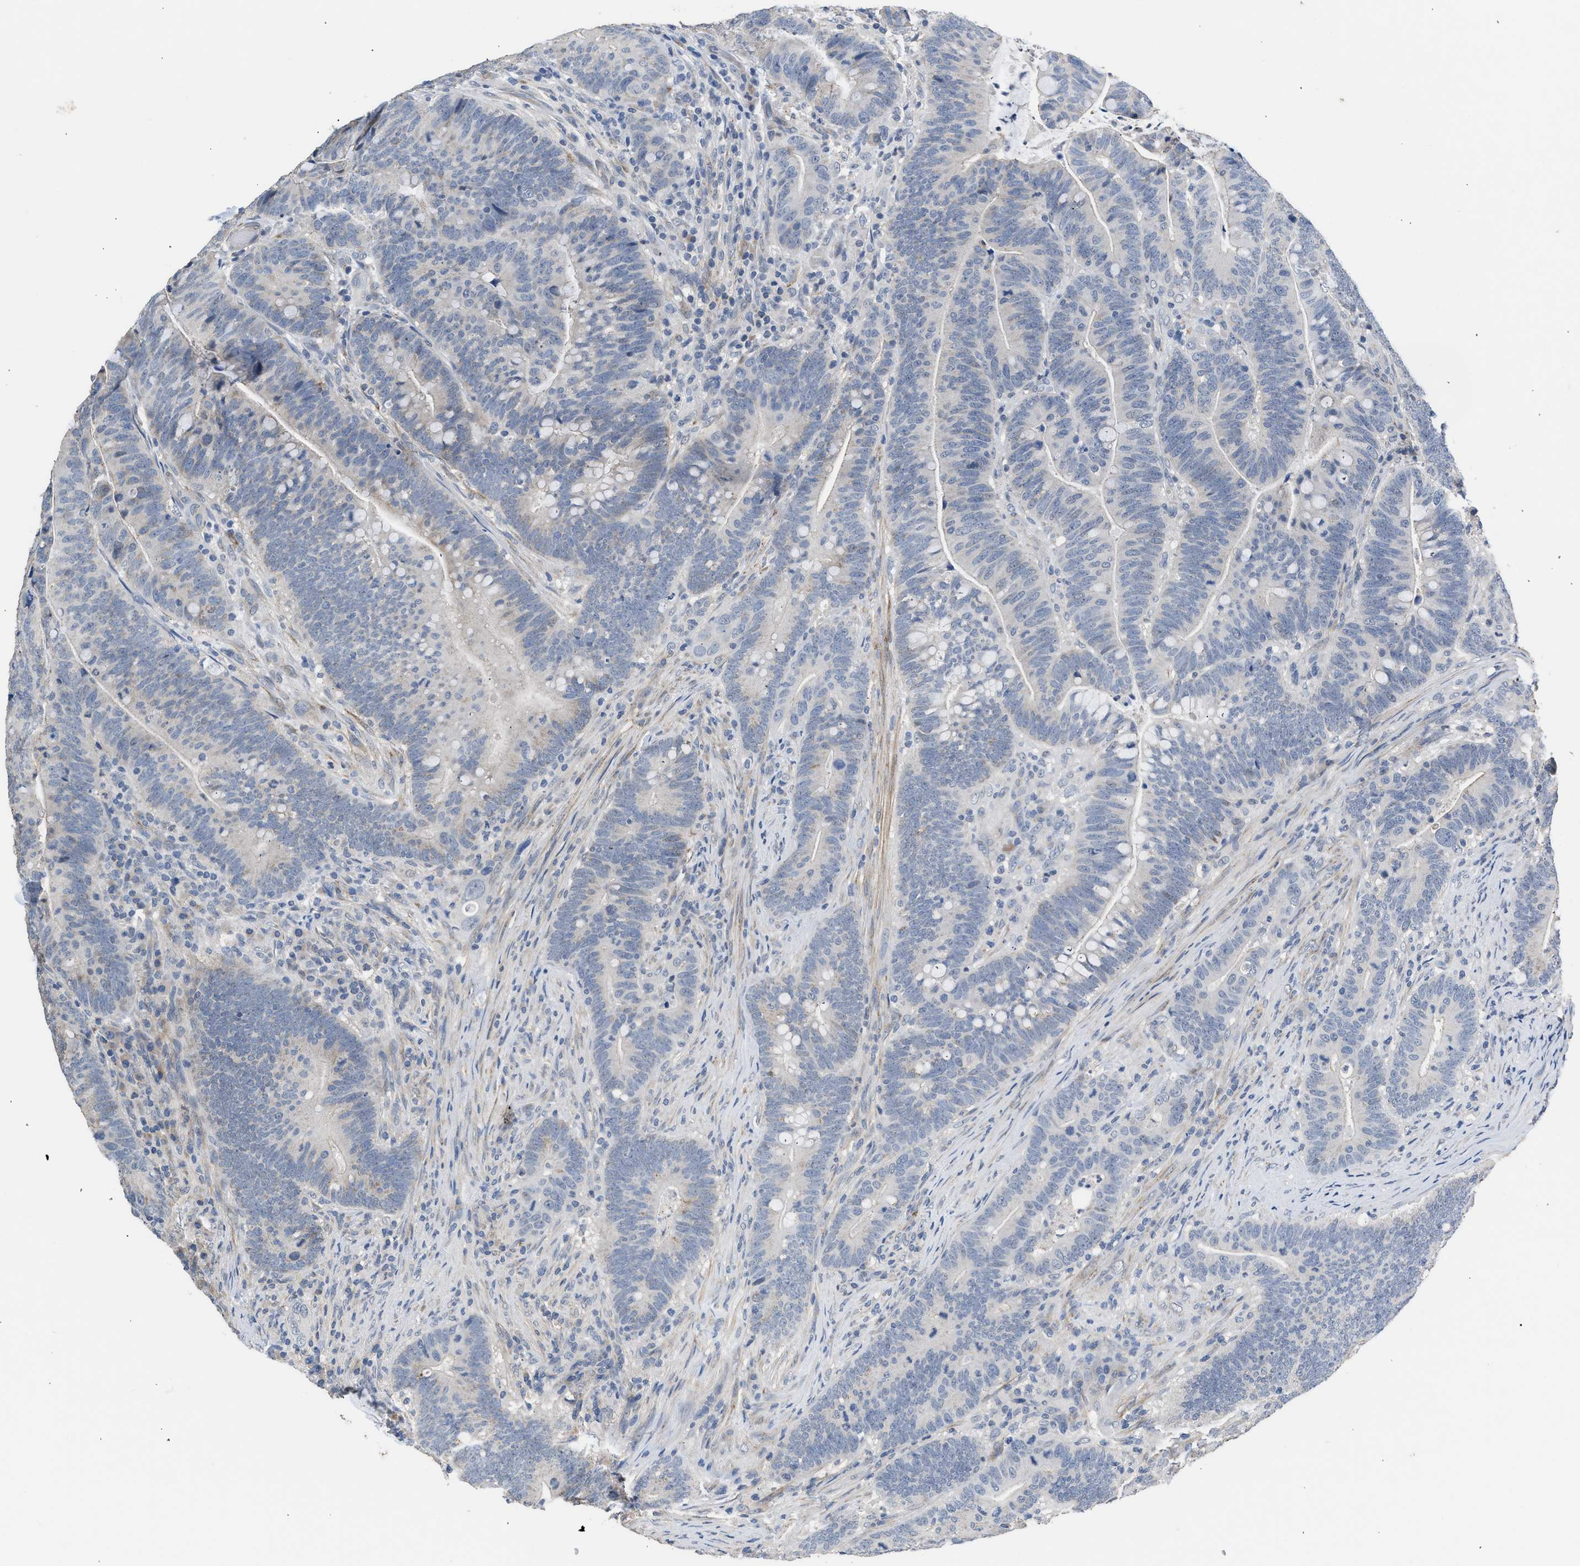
{"staining": {"intensity": "negative", "quantity": "none", "location": "none"}, "tissue": "colorectal cancer", "cell_type": "Tumor cells", "image_type": "cancer", "snomed": [{"axis": "morphology", "description": "Normal tissue, NOS"}, {"axis": "morphology", "description": "Adenocarcinoma, NOS"}, {"axis": "topography", "description": "Colon"}], "caption": "Tumor cells show no significant positivity in colorectal cancer (adenocarcinoma).", "gene": "CSF3R", "patient": {"sex": "female", "age": 66}}